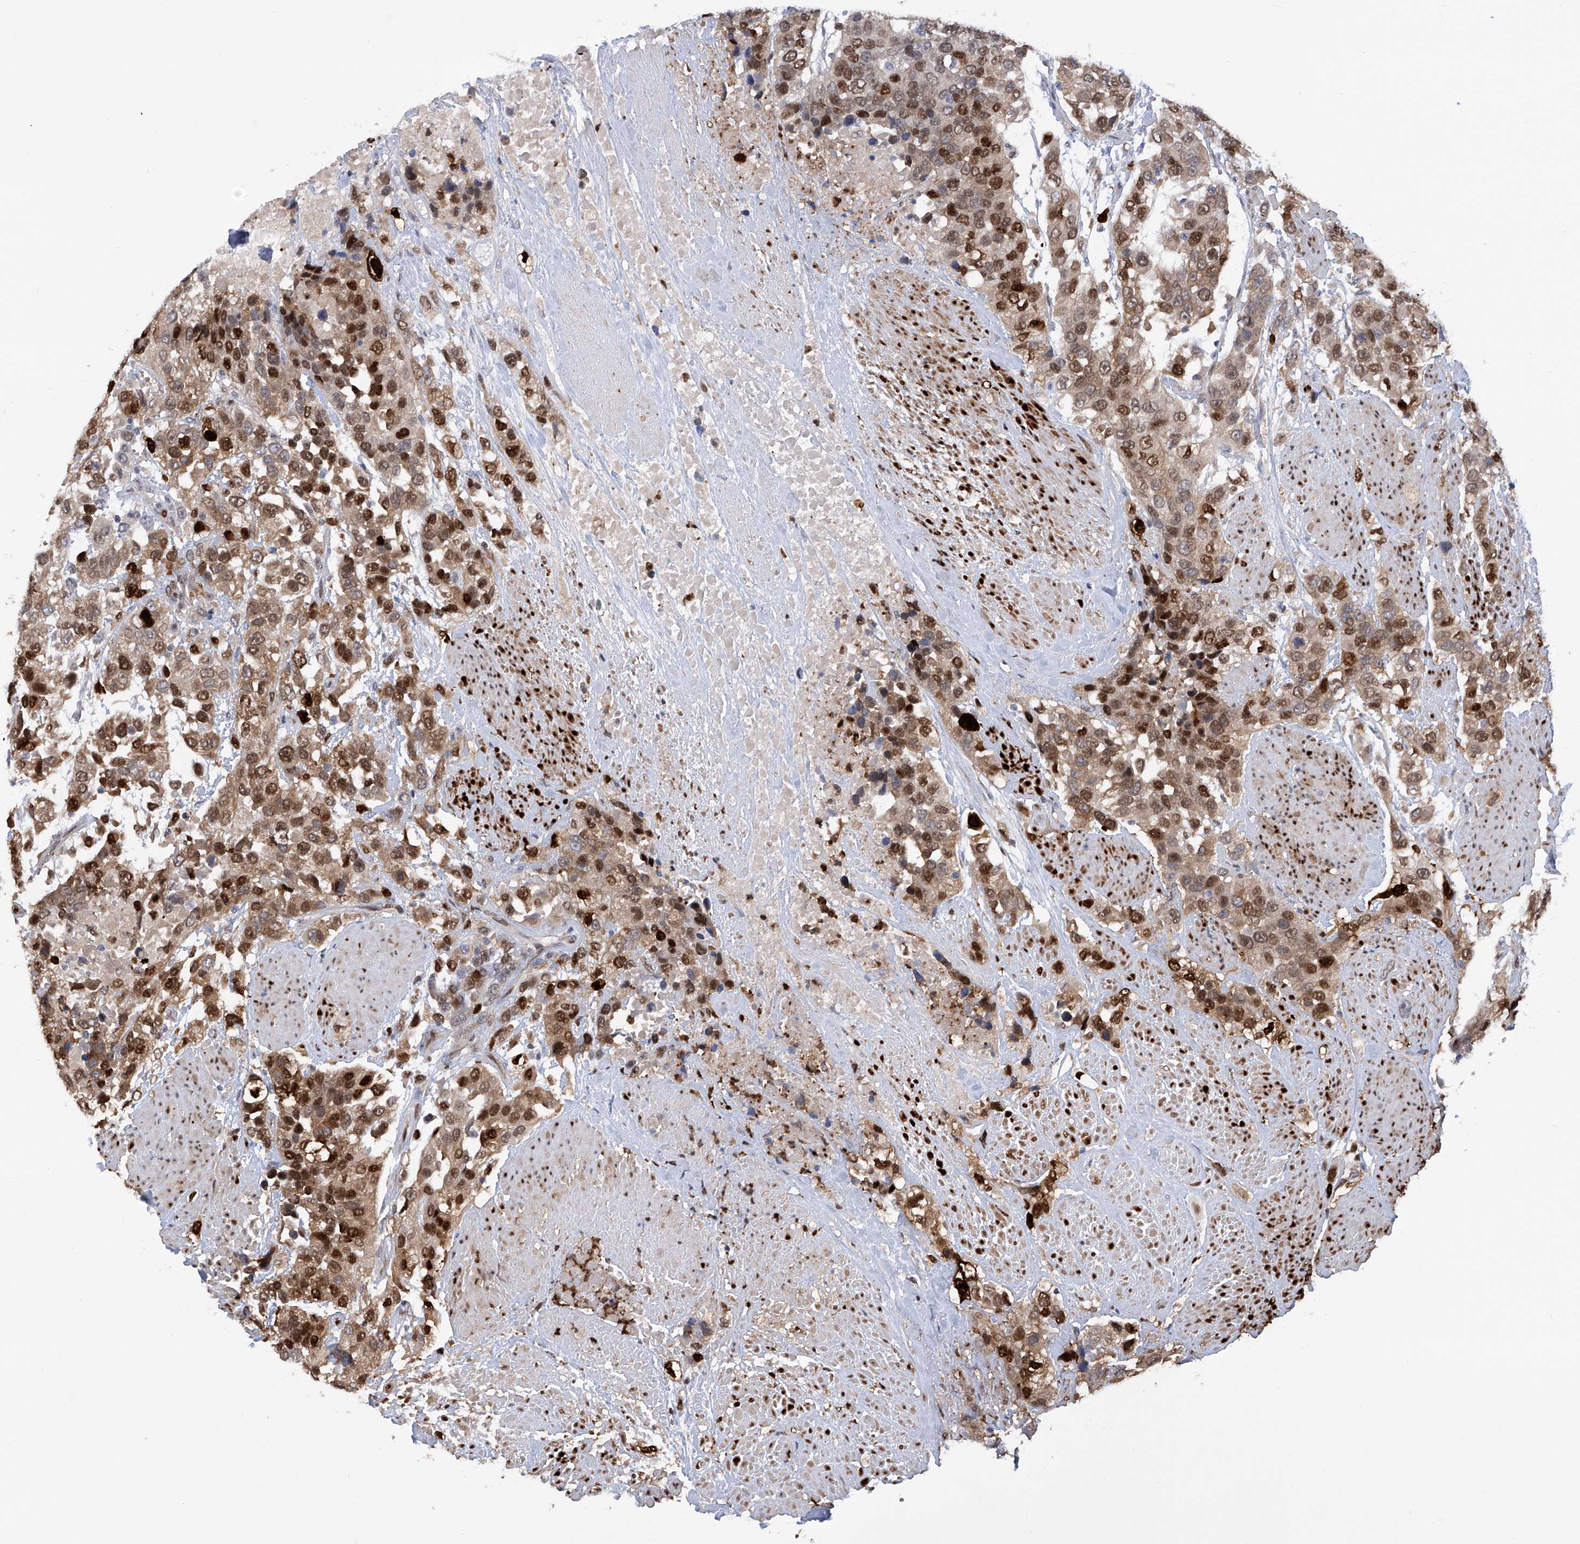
{"staining": {"intensity": "moderate", "quantity": "25%-75%", "location": "nuclear"}, "tissue": "urothelial cancer", "cell_type": "Tumor cells", "image_type": "cancer", "snomed": [{"axis": "morphology", "description": "Urothelial carcinoma, High grade"}, {"axis": "topography", "description": "Urinary bladder"}], "caption": "Protein staining of urothelial cancer tissue displays moderate nuclear staining in approximately 25%-75% of tumor cells.", "gene": "PHF20", "patient": {"sex": "female", "age": 80}}